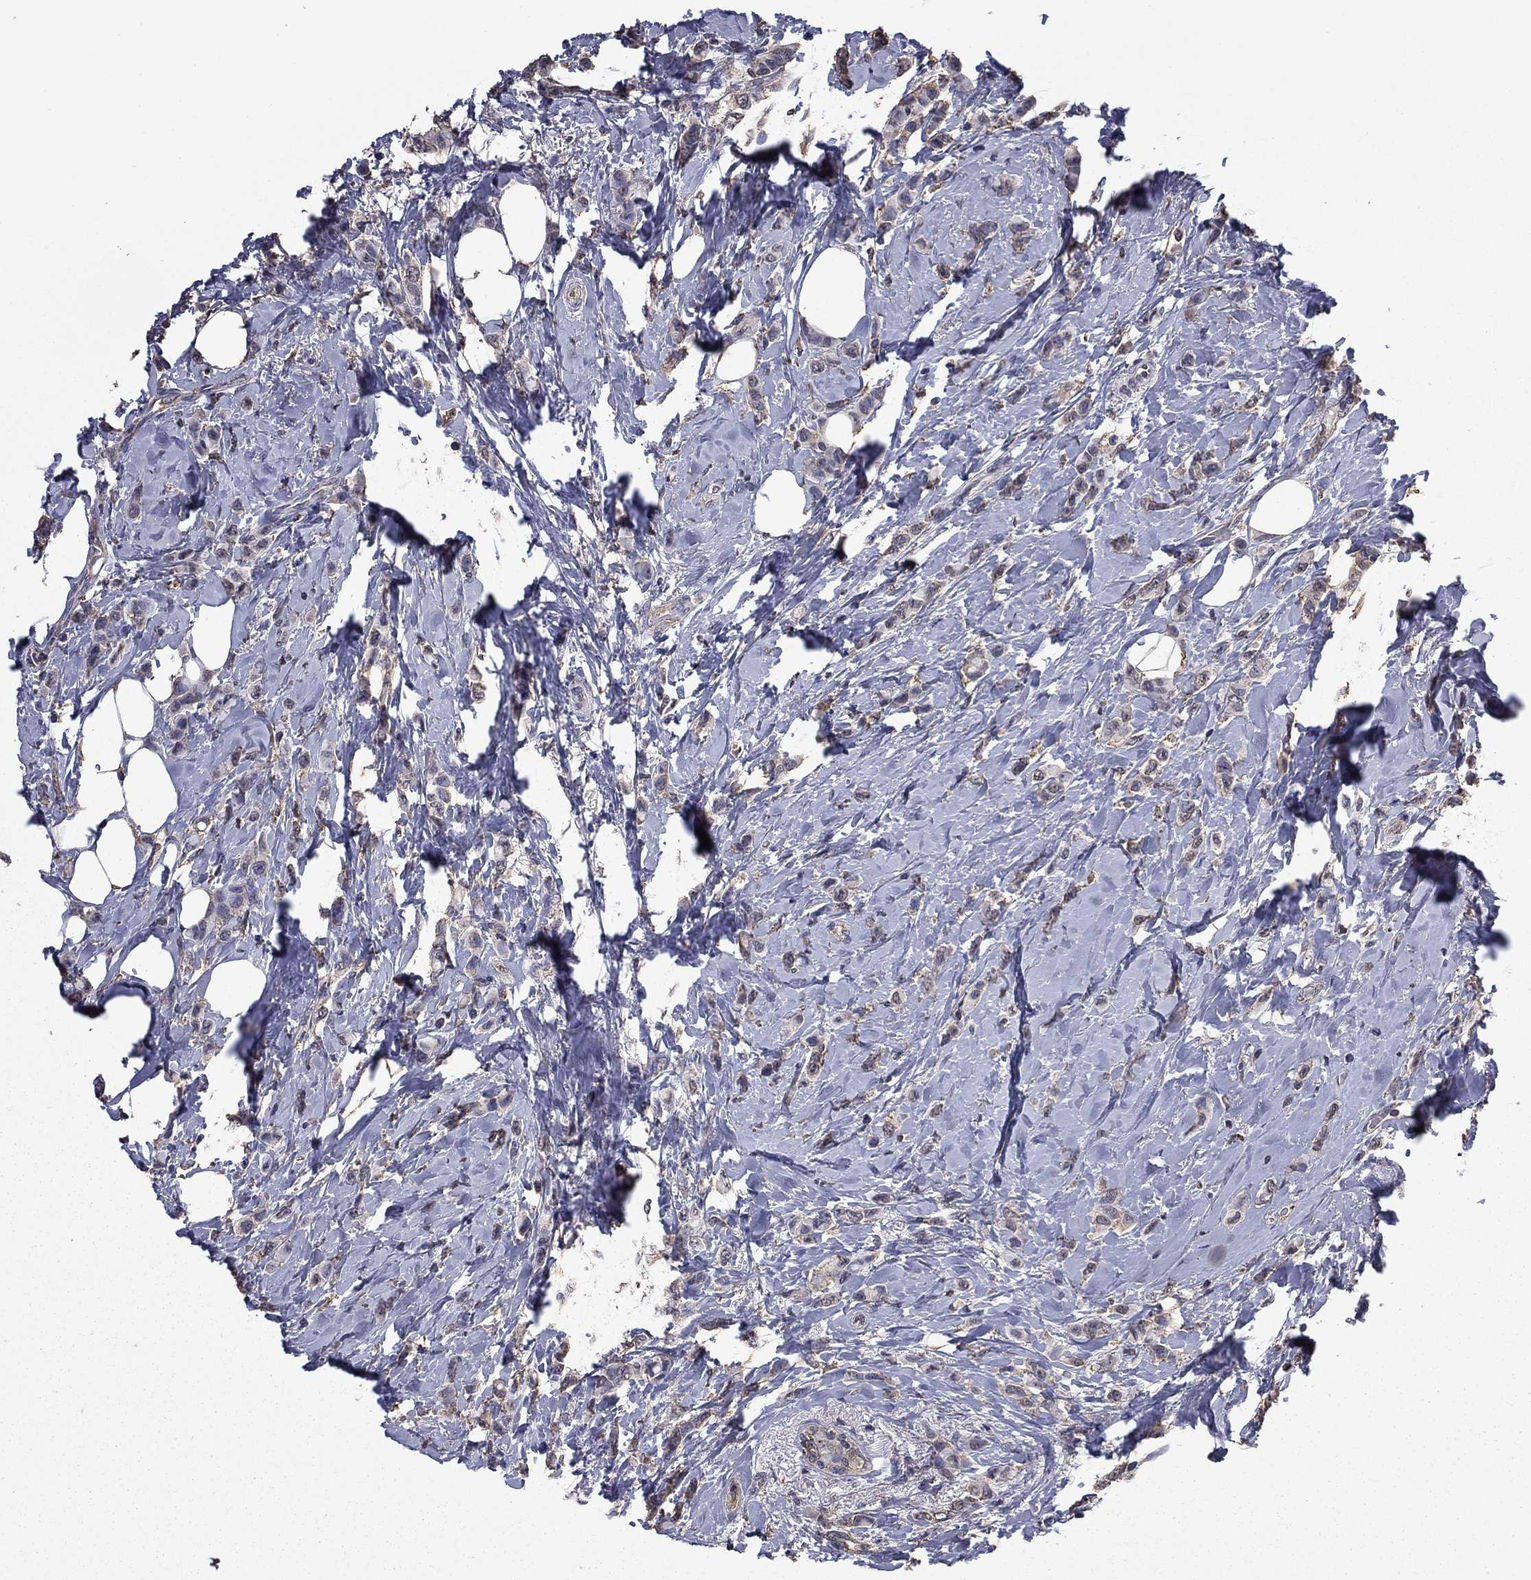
{"staining": {"intensity": "negative", "quantity": "none", "location": "none"}, "tissue": "breast cancer", "cell_type": "Tumor cells", "image_type": "cancer", "snomed": [{"axis": "morphology", "description": "Lobular carcinoma"}, {"axis": "topography", "description": "Breast"}], "caption": "This is a histopathology image of IHC staining of breast cancer (lobular carcinoma), which shows no expression in tumor cells.", "gene": "MFAP3L", "patient": {"sex": "female", "age": 66}}